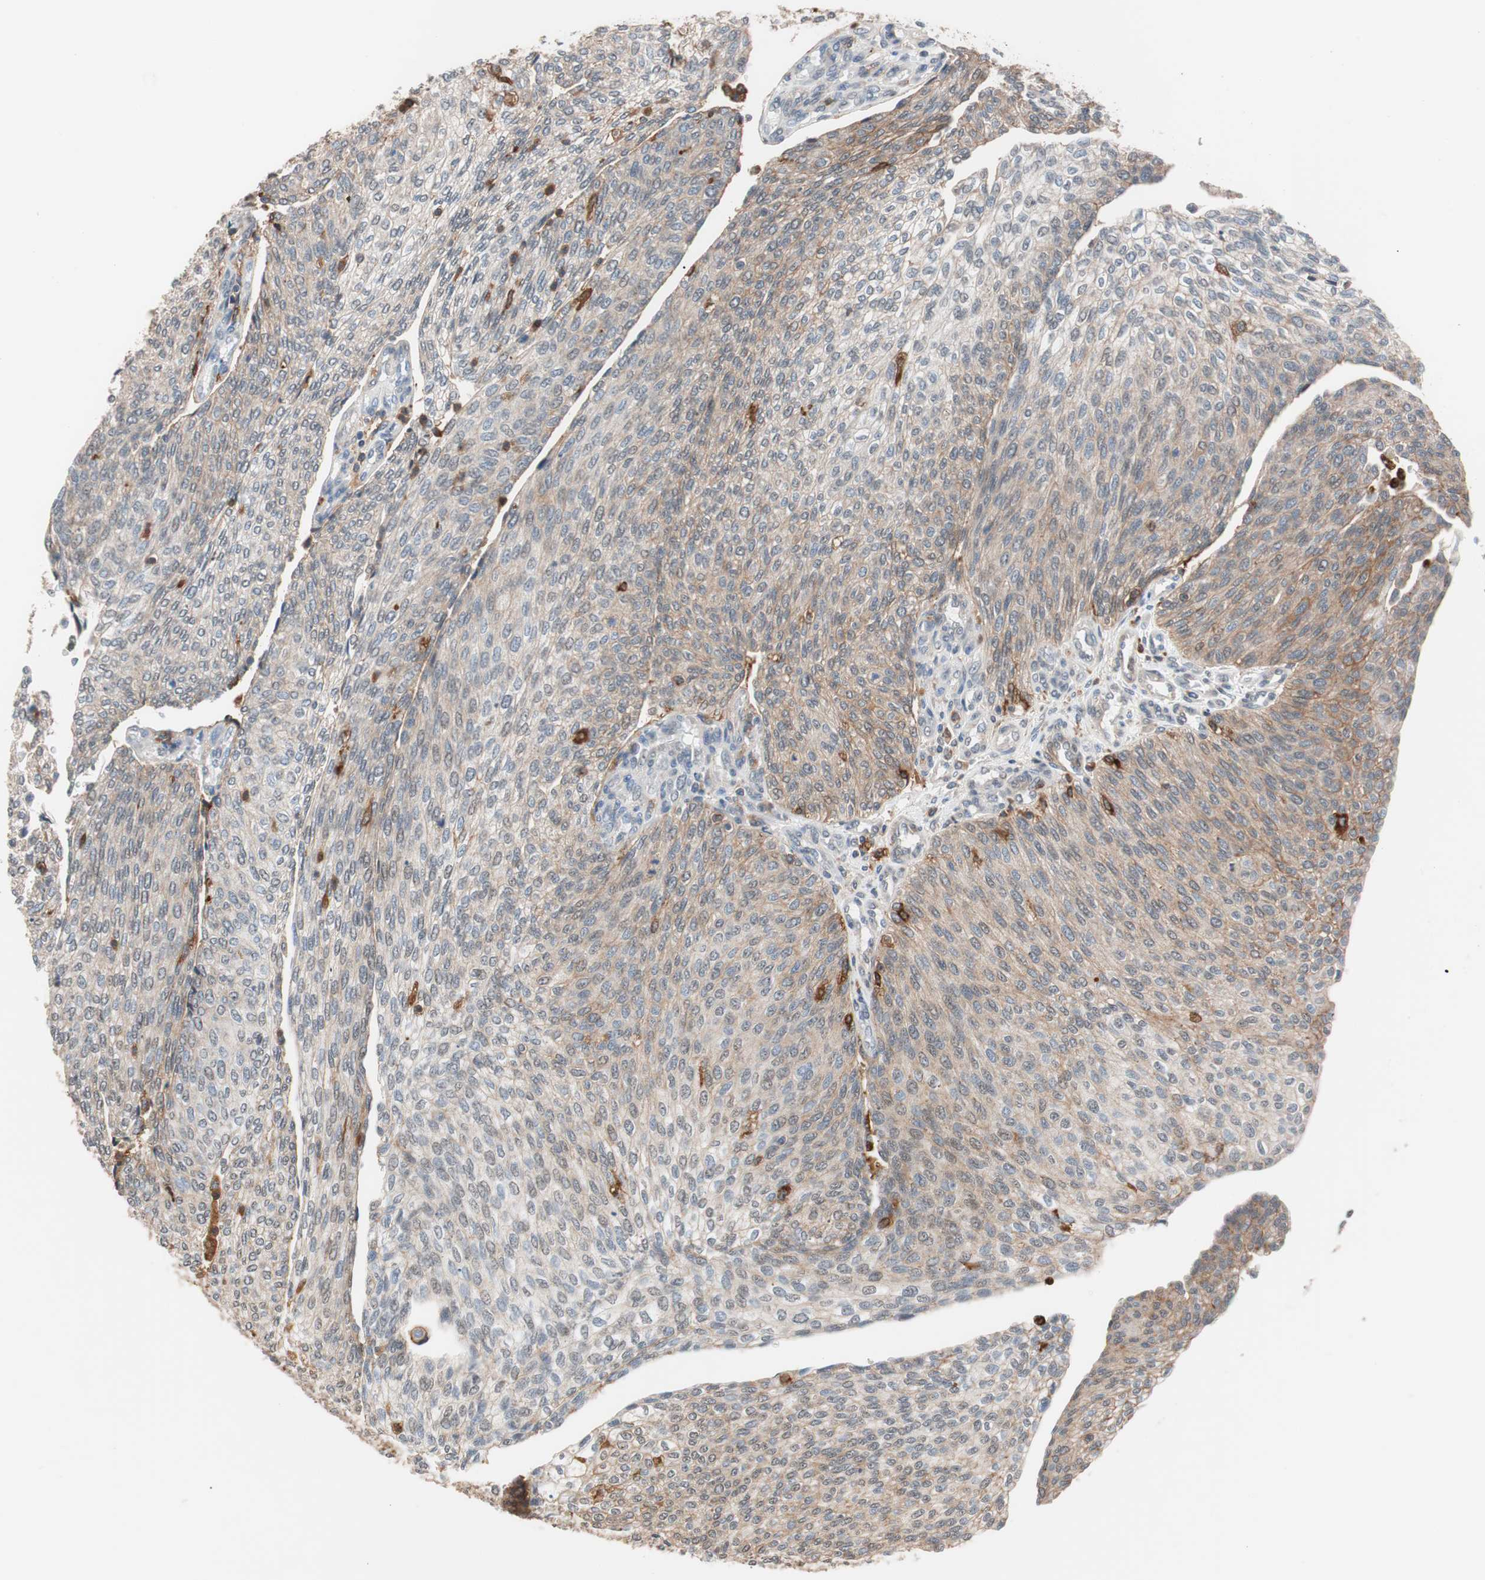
{"staining": {"intensity": "weak", "quantity": "25%-75%", "location": "cytoplasmic/membranous"}, "tissue": "urothelial cancer", "cell_type": "Tumor cells", "image_type": "cancer", "snomed": [{"axis": "morphology", "description": "Urothelial carcinoma, Low grade"}, {"axis": "topography", "description": "Urinary bladder"}], "caption": "This micrograph displays urothelial carcinoma (low-grade) stained with immunohistochemistry (IHC) to label a protein in brown. The cytoplasmic/membranous of tumor cells show weak positivity for the protein. Nuclei are counter-stained blue.", "gene": "LITAF", "patient": {"sex": "female", "age": 79}}